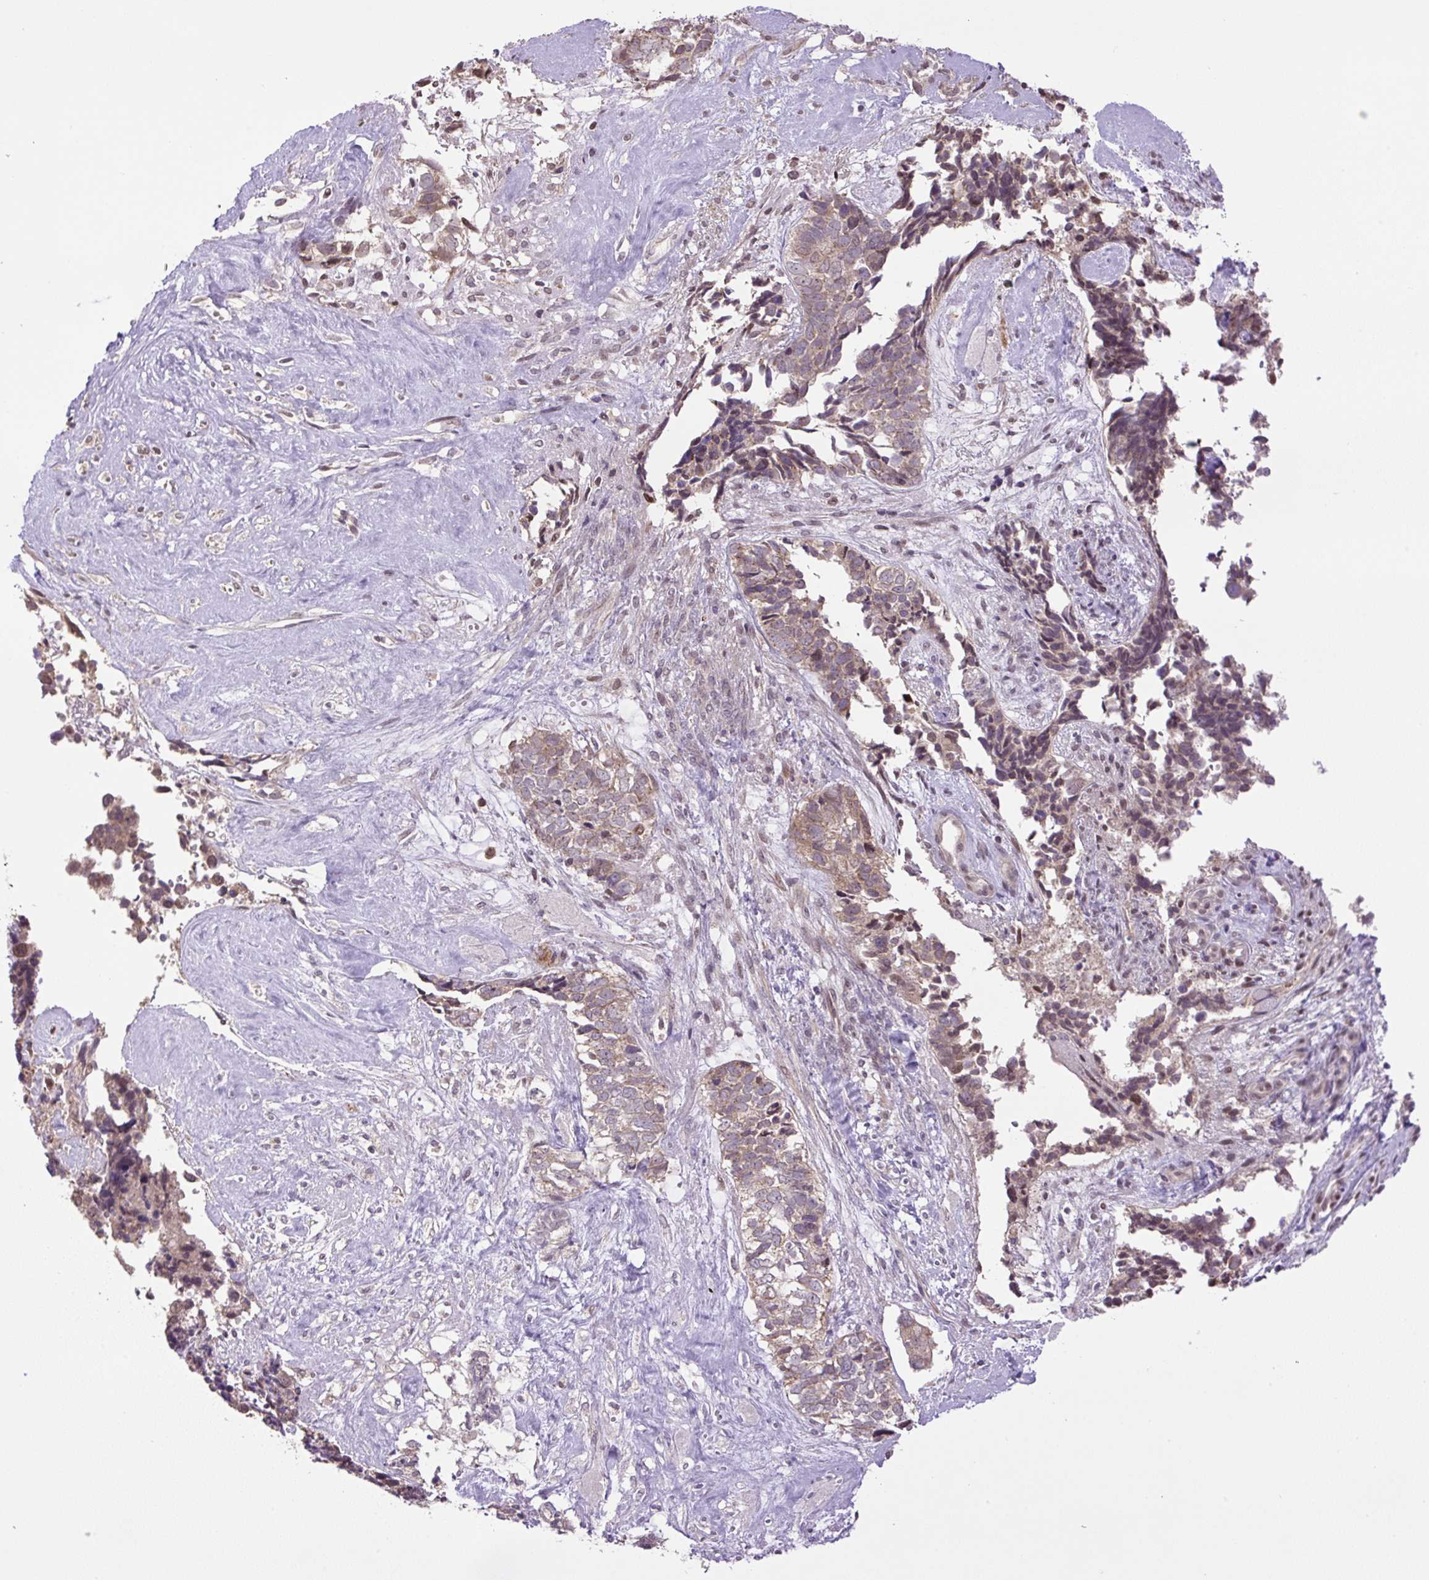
{"staining": {"intensity": "moderate", "quantity": ">75%", "location": "cytoplasmic/membranous,nuclear"}, "tissue": "cervical cancer", "cell_type": "Tumor cells", "image_type": "cancer", "snomed": [{"axis": "morphology", "description": "Squamous cell carcinoma, NOS"}, {"axis": "topography", "description": "Cervix"}], "caption": "Immunohistochemical staining of human squamous cell carcinoma (cervical) demonstrates medium levels of moderate cytoplasmic/membranous and nuclear staining in about >75% of tumor cells. (DAB IHC, brown staining for protein, blue staining for nuclei).", "gene": "KPNA1", "patient": {"sex": "female", "age": 63}}